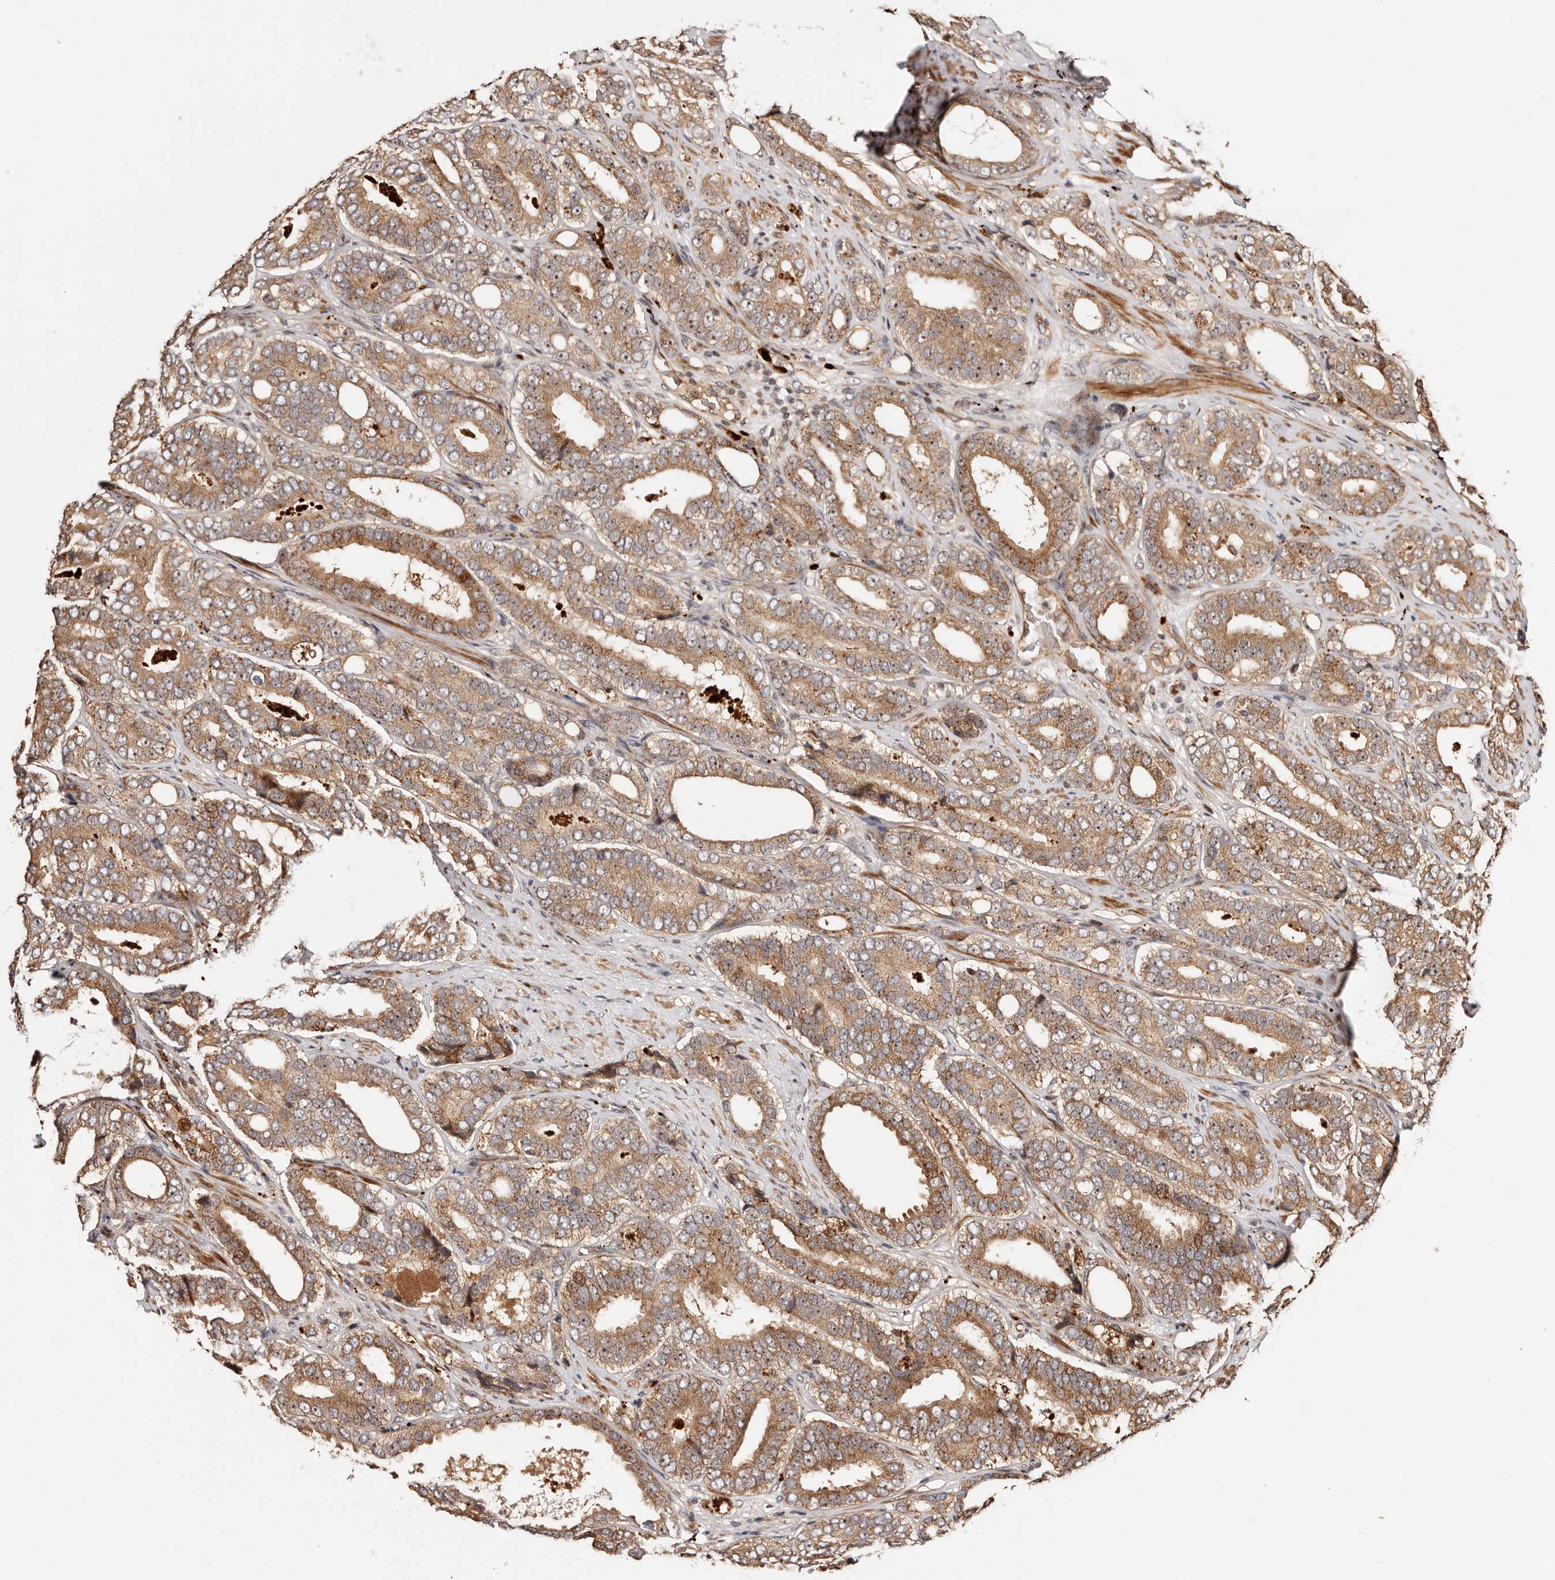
{"staining": {"intensity": "moderate", "quantity": ">75%", "location": "cytoplasmic/membranous,nuclear"}, "tissue": "prostate cancer", "cell_type": "Tumor cells", "image_type": "cancer", "snomed": [{"axis": "morphology", "description": "Adenocarcinoma, High grade"}, {"axis": "topography", "description": "Prostate"}], "caption": "Tumor cells exhibit moderate cytoplasmic/membranous and nuclear positivity in about >75% of cells in prostate cancer. Nuclei are stained in blue.", "gene": "PTPN22", "patient": {"sex": "male", "age": 56}}